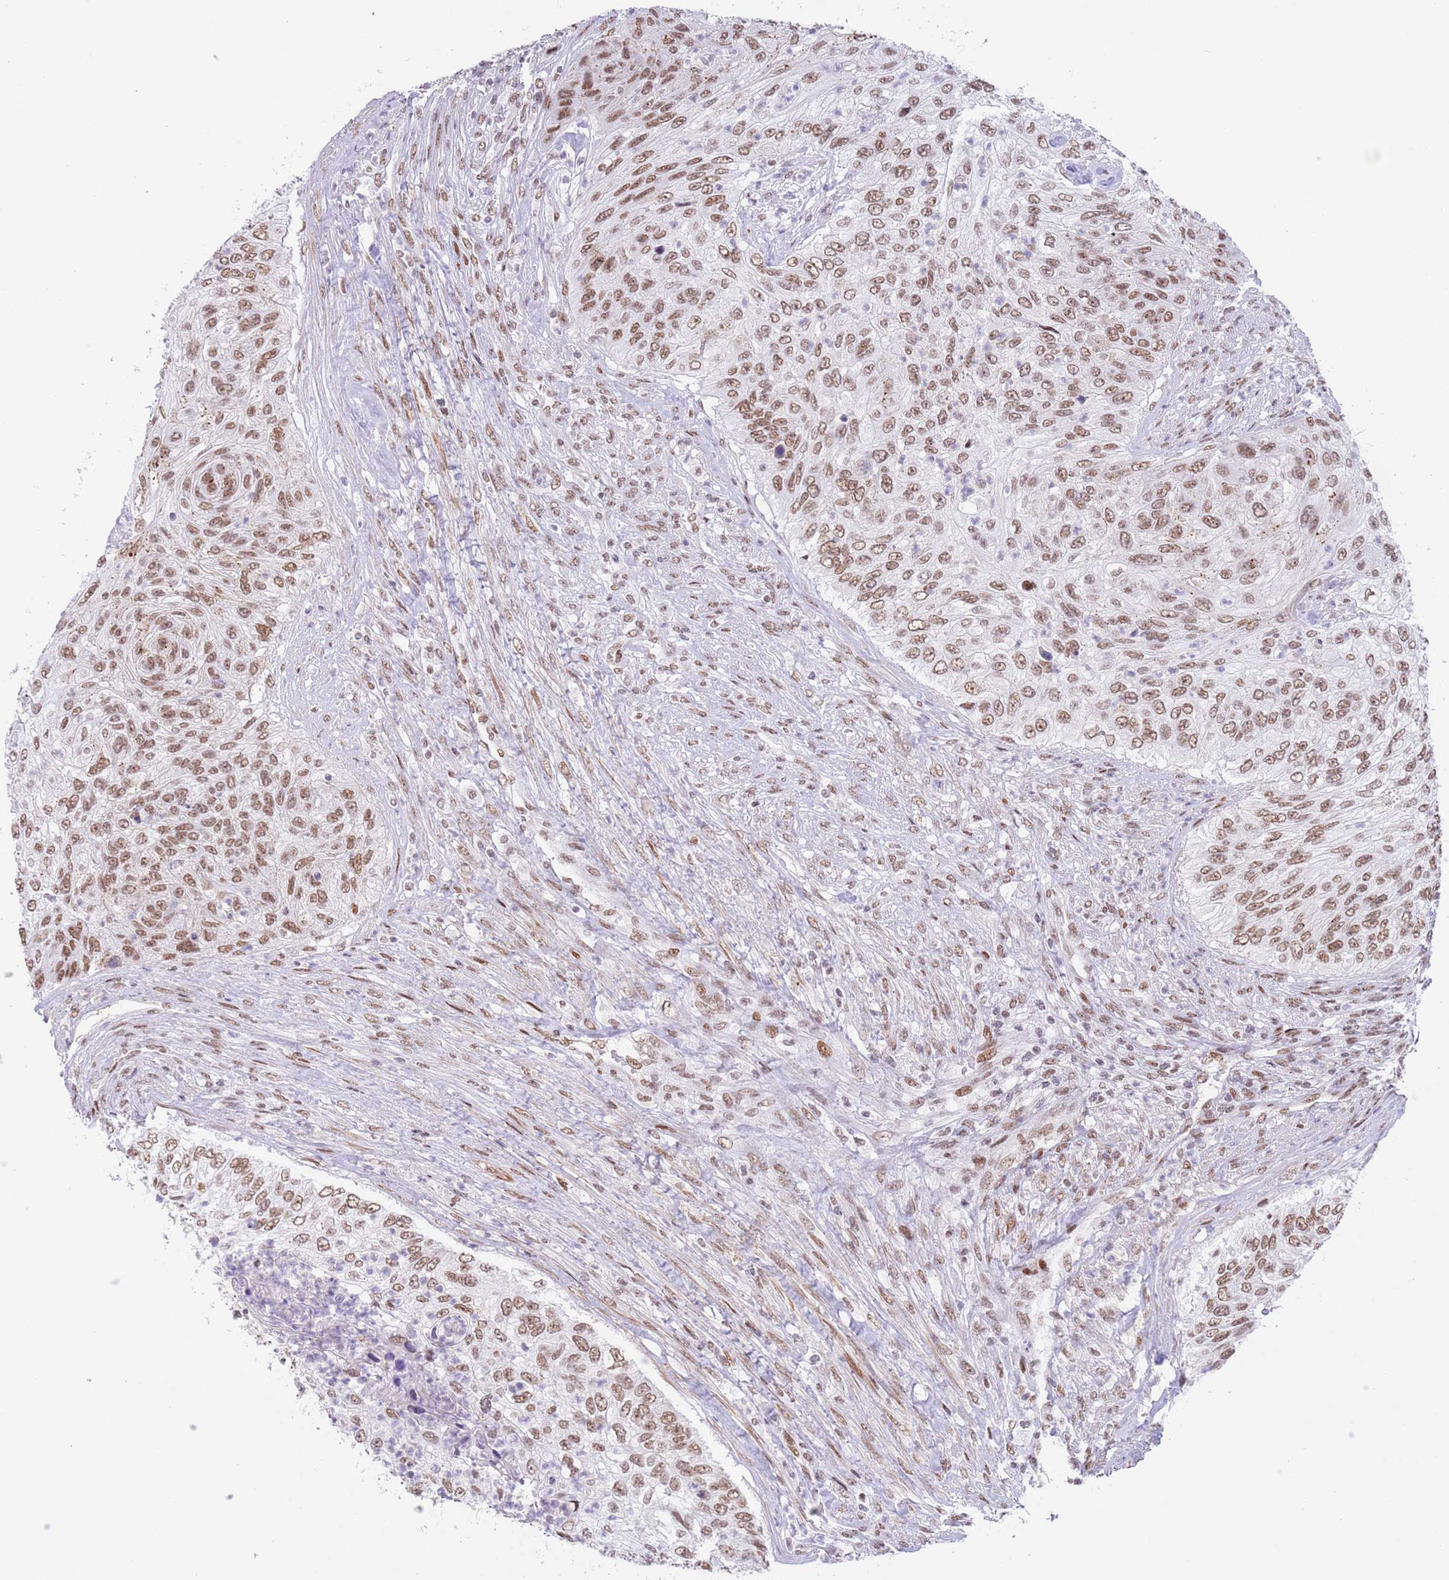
{"staining": {"intensity": "moderate", "quantity": ">75%", "location": "nuclear"}, "tissue": "urothelial cancer", "cell_type": "Tumor cells", "image_type": "cancer", "snomed": [{"axis": "morphology", "description": "Urothelial carcinoma, High grade"}, {"axis": "topography", "description": "Urinary bladder"}], "caption": "Urothelial cancer stained with DAB (3,3'-diaminobenzidine) IHC demonstrates medium levels of moderate nuclear expression in approximately >75% of tumor cells.", "gene": "ZNF382", "patient": {"sex": "female", "age": 60}}